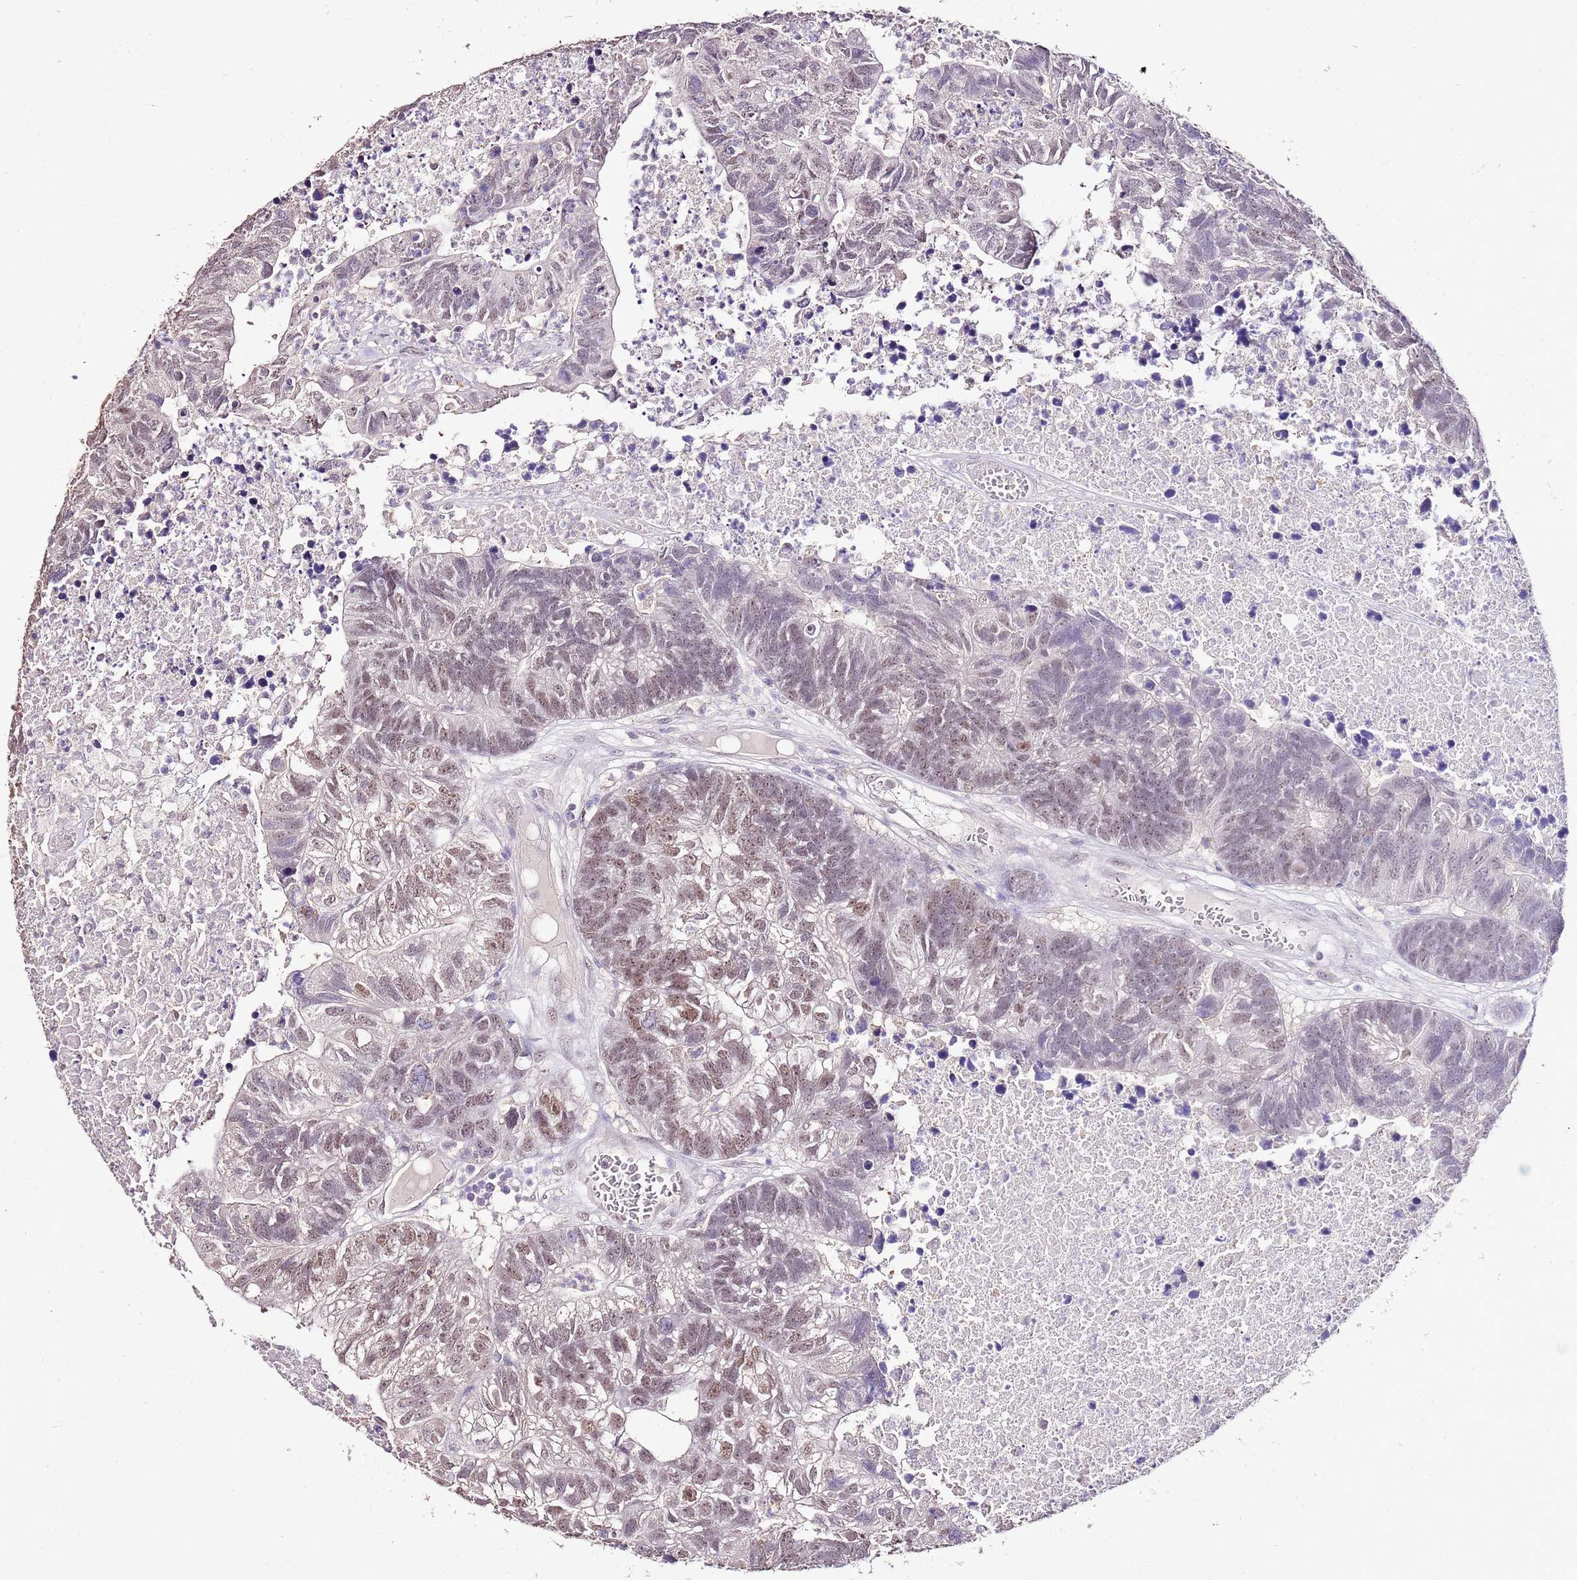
{"staining": {"intensity": "moderate", "quantity": "25%-75%", "location": "nuclear"}, "tissue": "colorectal cancer", "cell_type": "Tumor cells", "image_type": "cancer", "snomed": [{"axis": "morphology", "description": "Adenocarcinoma, NOS"}, {"axis": "topography", "description": "Colon"}], "caption": "Colorectal cancer tissue demonstrates moderate nuclear positivity in about 25%-75% of tumor cells, visualized by immunohistochemistry.", "gene": "IZUMO4", "patient": {"sex": "female", "age": 48}}